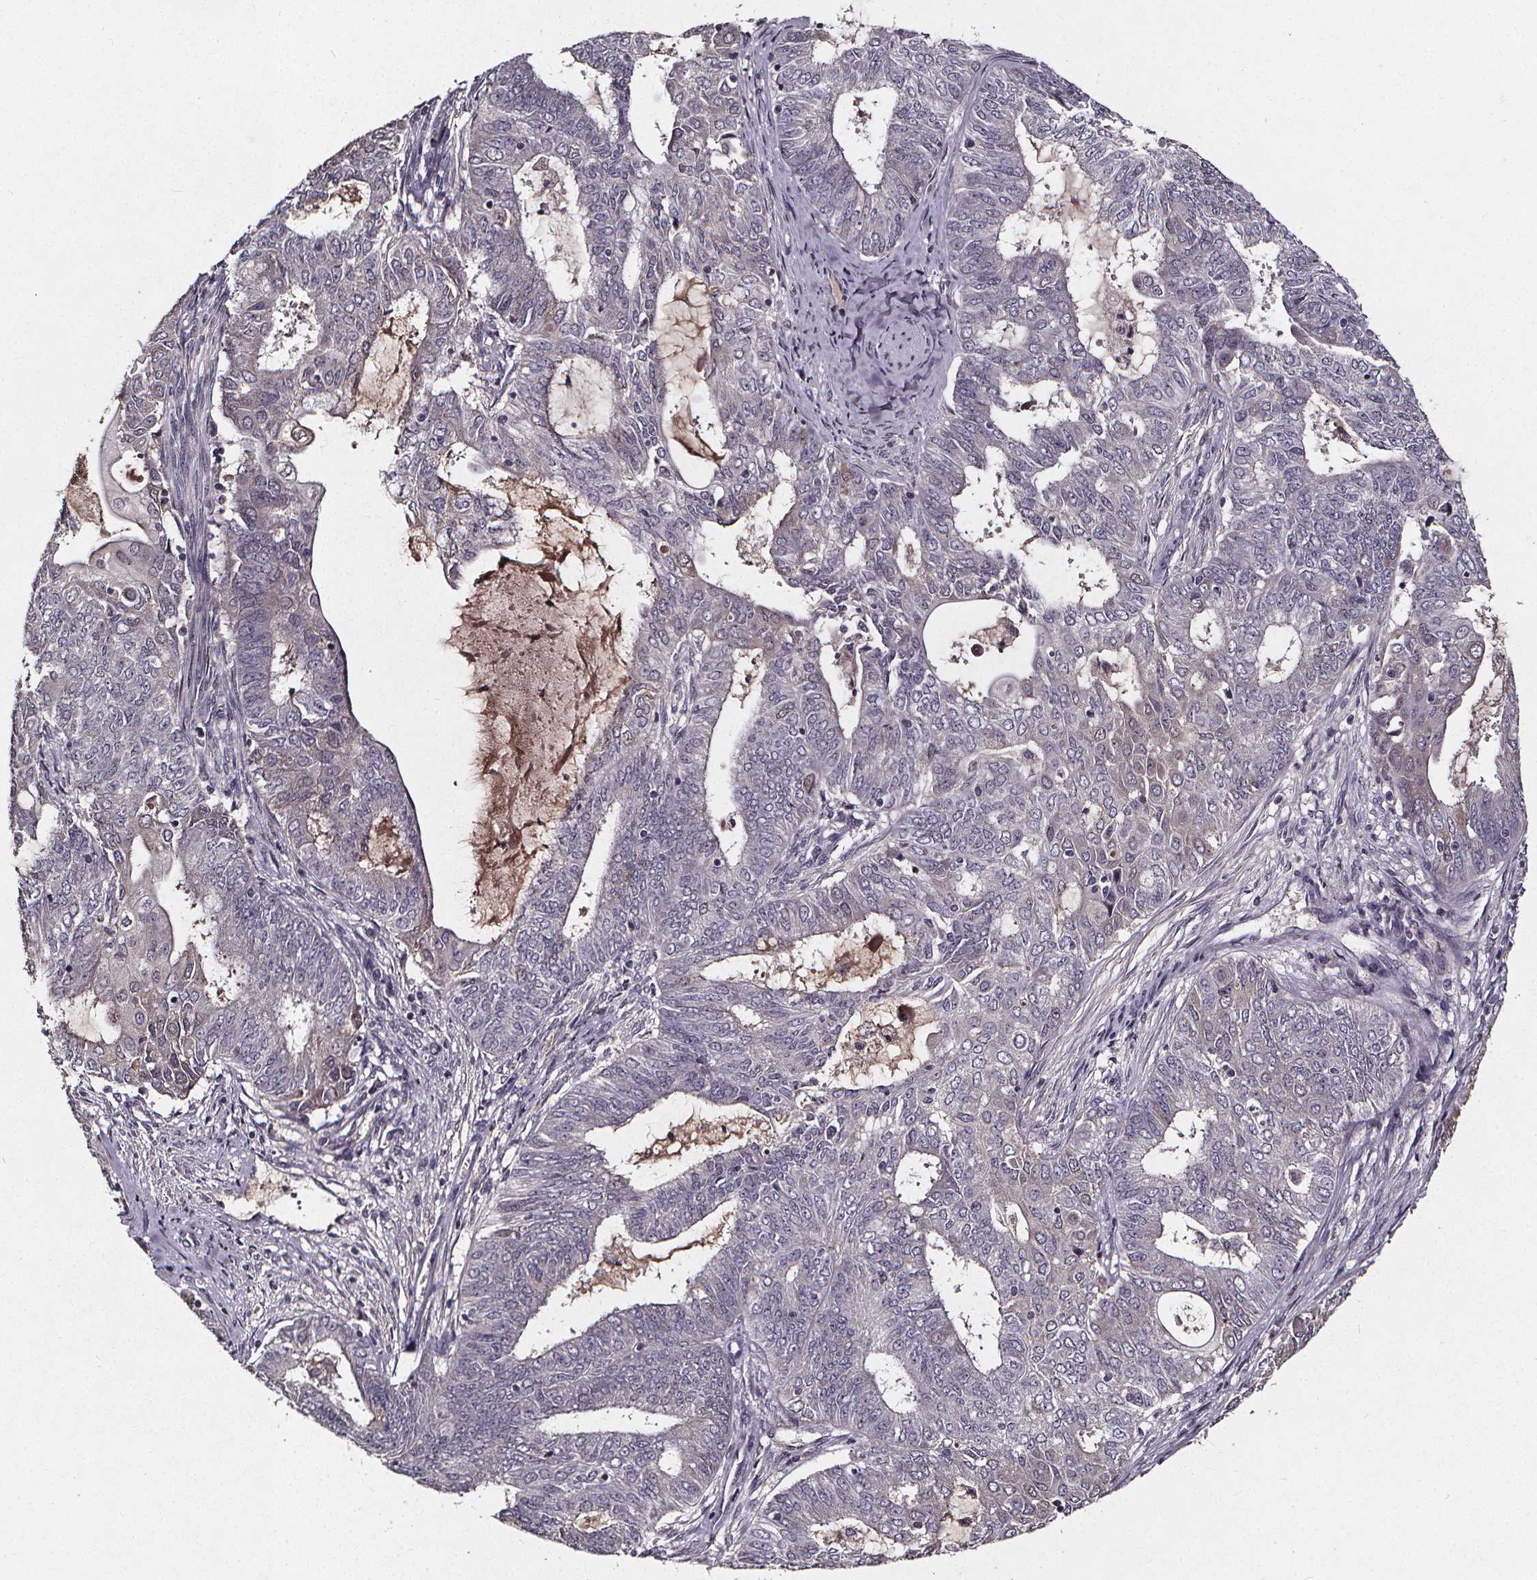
{"staining": {"intensity": "negative", "quantity": "none", "location": "none"}, "tissue": "endometrial cancer", "cell_type": "Tumor cells", "image_type": "cancer", "snomed": [{"axis": "morphology", "description": "Adenocarcinoma, NOS"}, {"axis": "topography", "description": "Endometrium"}], "caption": "Histopathology image shows no protein staining in tumor cells of endometrial cancer tissue.", "gene": "SPAG8", "patient": {"sex": "female", "age": 62}}